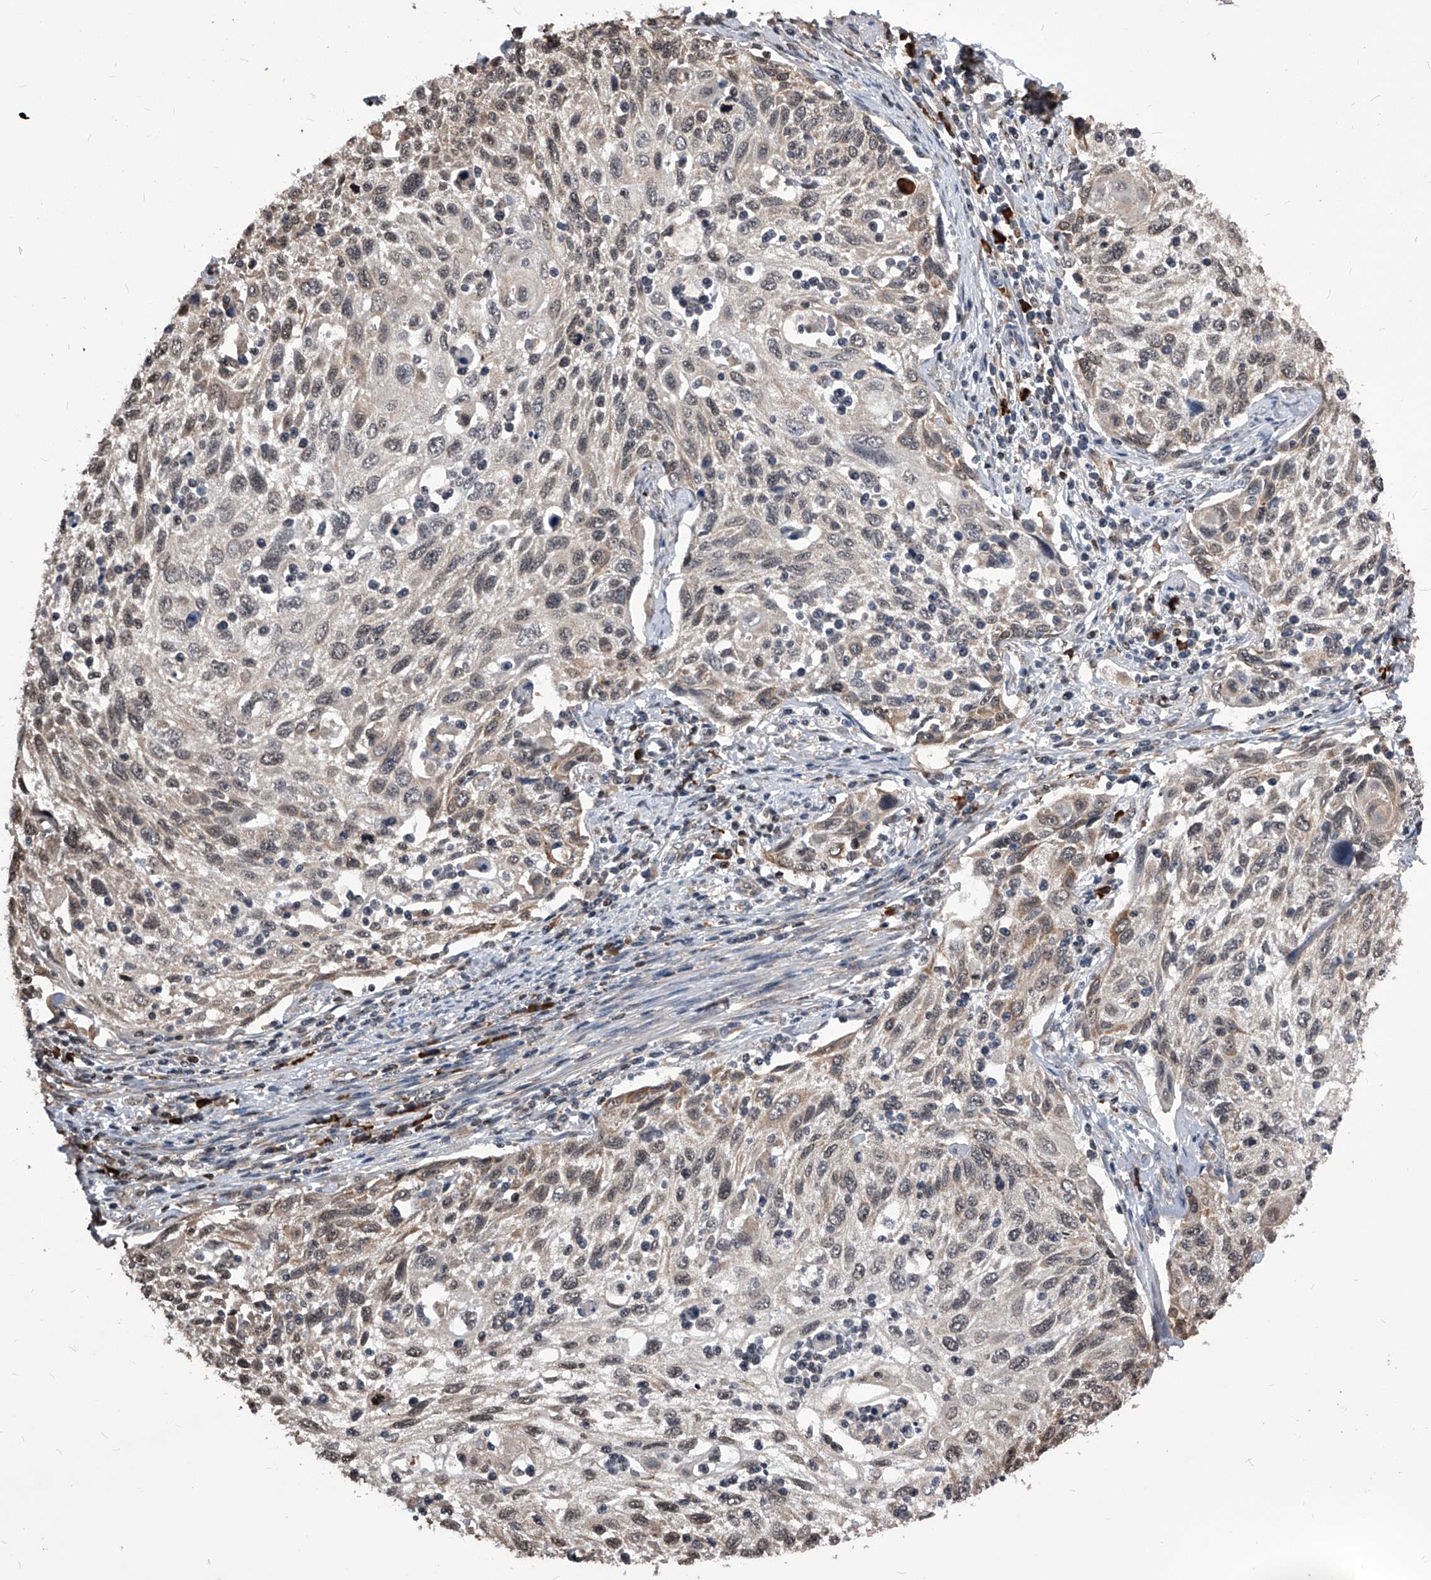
{"staining": {"intensity": "weak", "quantity": "25%-75%", "location": "cytoplasmic/membranous,nuclear"}, "tissue": "cervical cancer", "cell_type": "Tumor cells", "image_type": "cancer", "snomed": [{"axis": "morphology", "description": "Squamous cell carcinoma, NOS"}, {"axis": "topography", "description": "Cervix"}], "caption": "Protein analysis of cervical squamous cell carcinoma tissue shows weak cytoplasmic/membranous and nuclear expression in approximately 25%-75% of tumor cells. Nuclei are stained in blue.", "gene": "ID1", "patient": {"sex": "female", "age": 70}}